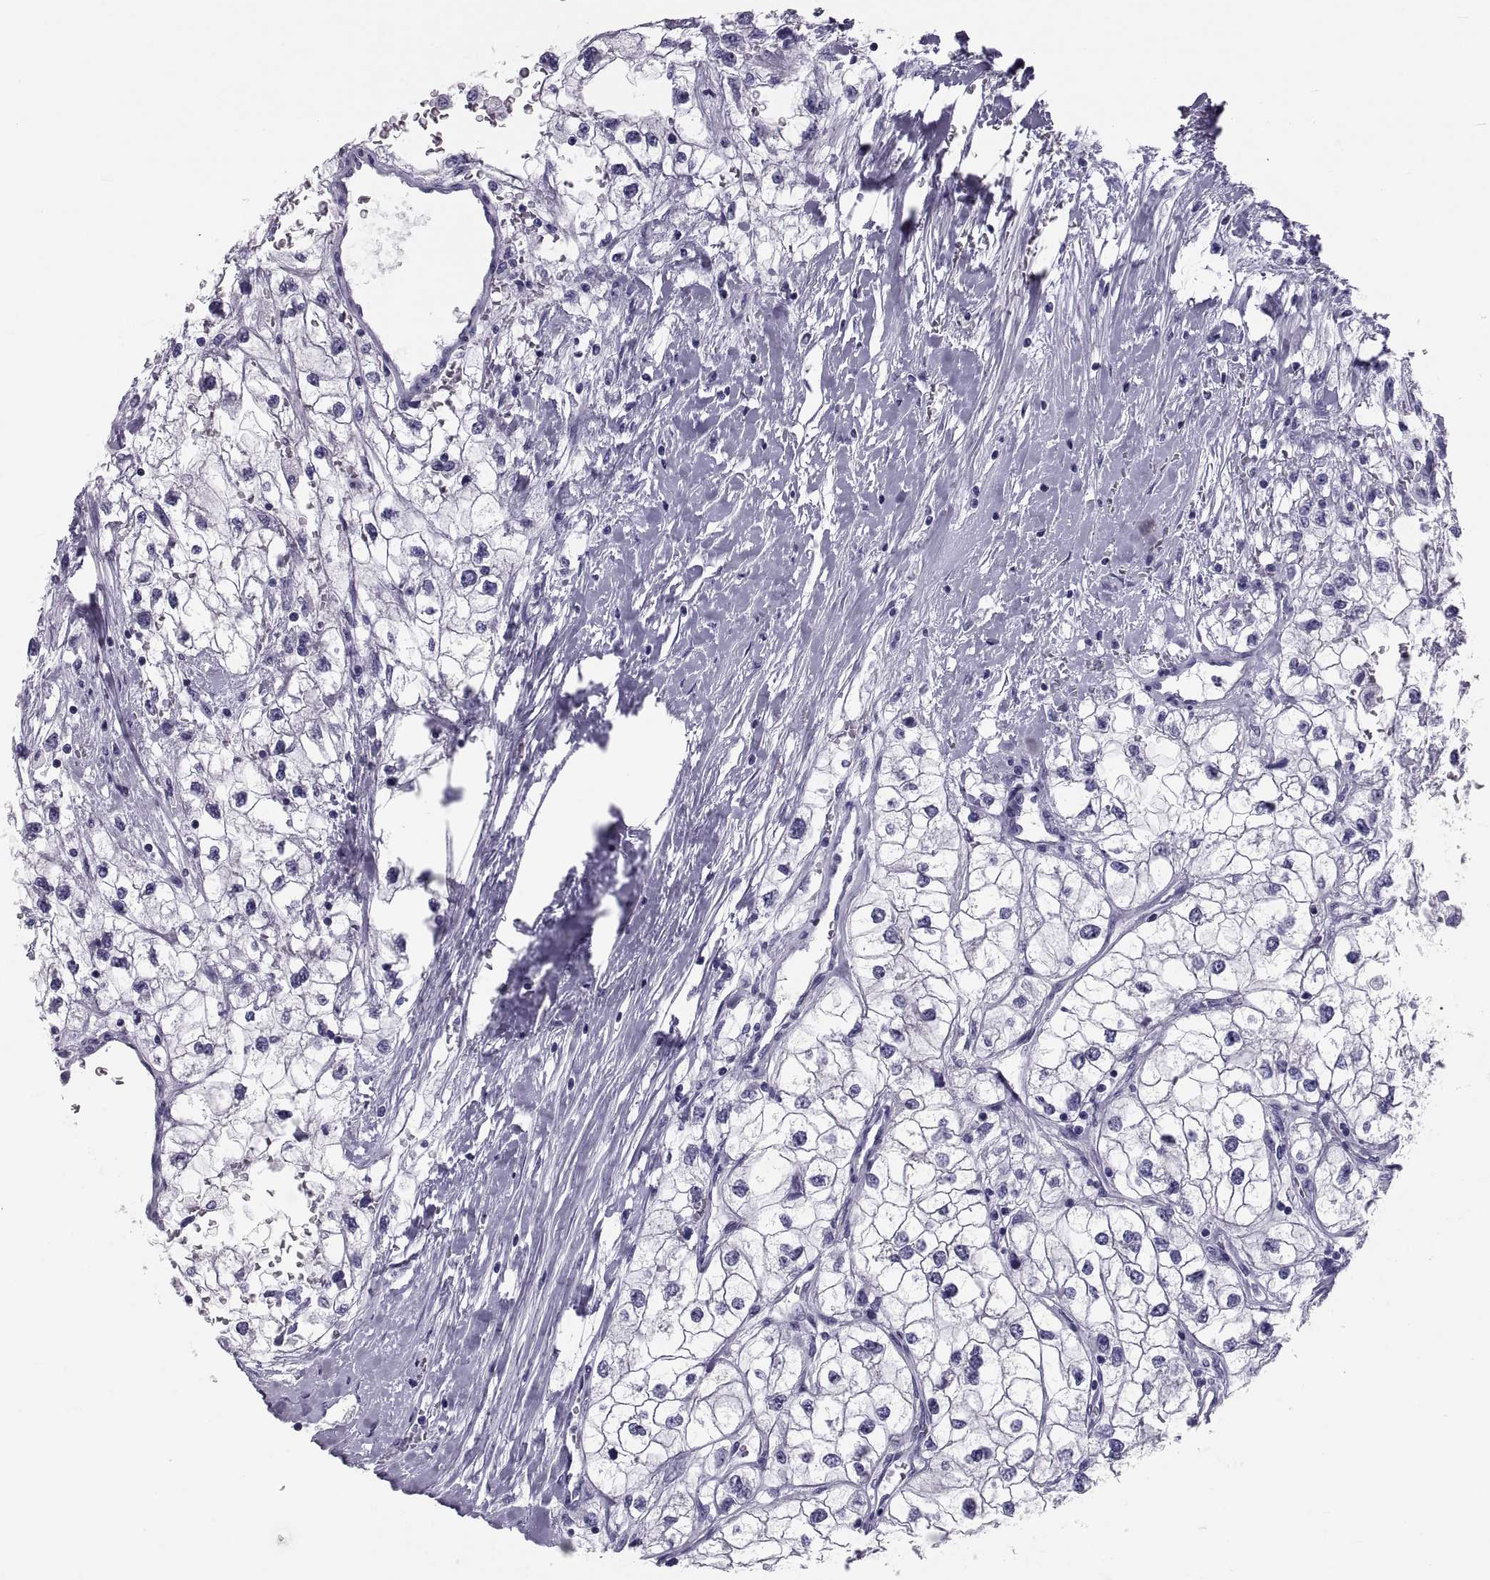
{"staining": {"intensity": "negative", "quantity": "none", "location": "none"}, "tissue": "renal cancer", "cell_type": "Tumor cells", "image_type": "cancer", "snomed": [{"axis": "morphology", "description": "Adenocarcinoma, NOS"}, {"axis": "topography", "description": "Kidney"}], "caption": "Immunohistochemistry (IHC) micrograph of renal cancer (adenocarcinoma) stained for a protein (brown), which shows no positivity in tumor cells.", "gene": "DEFB129", "patient": {"sex": "male", "age": 59}}